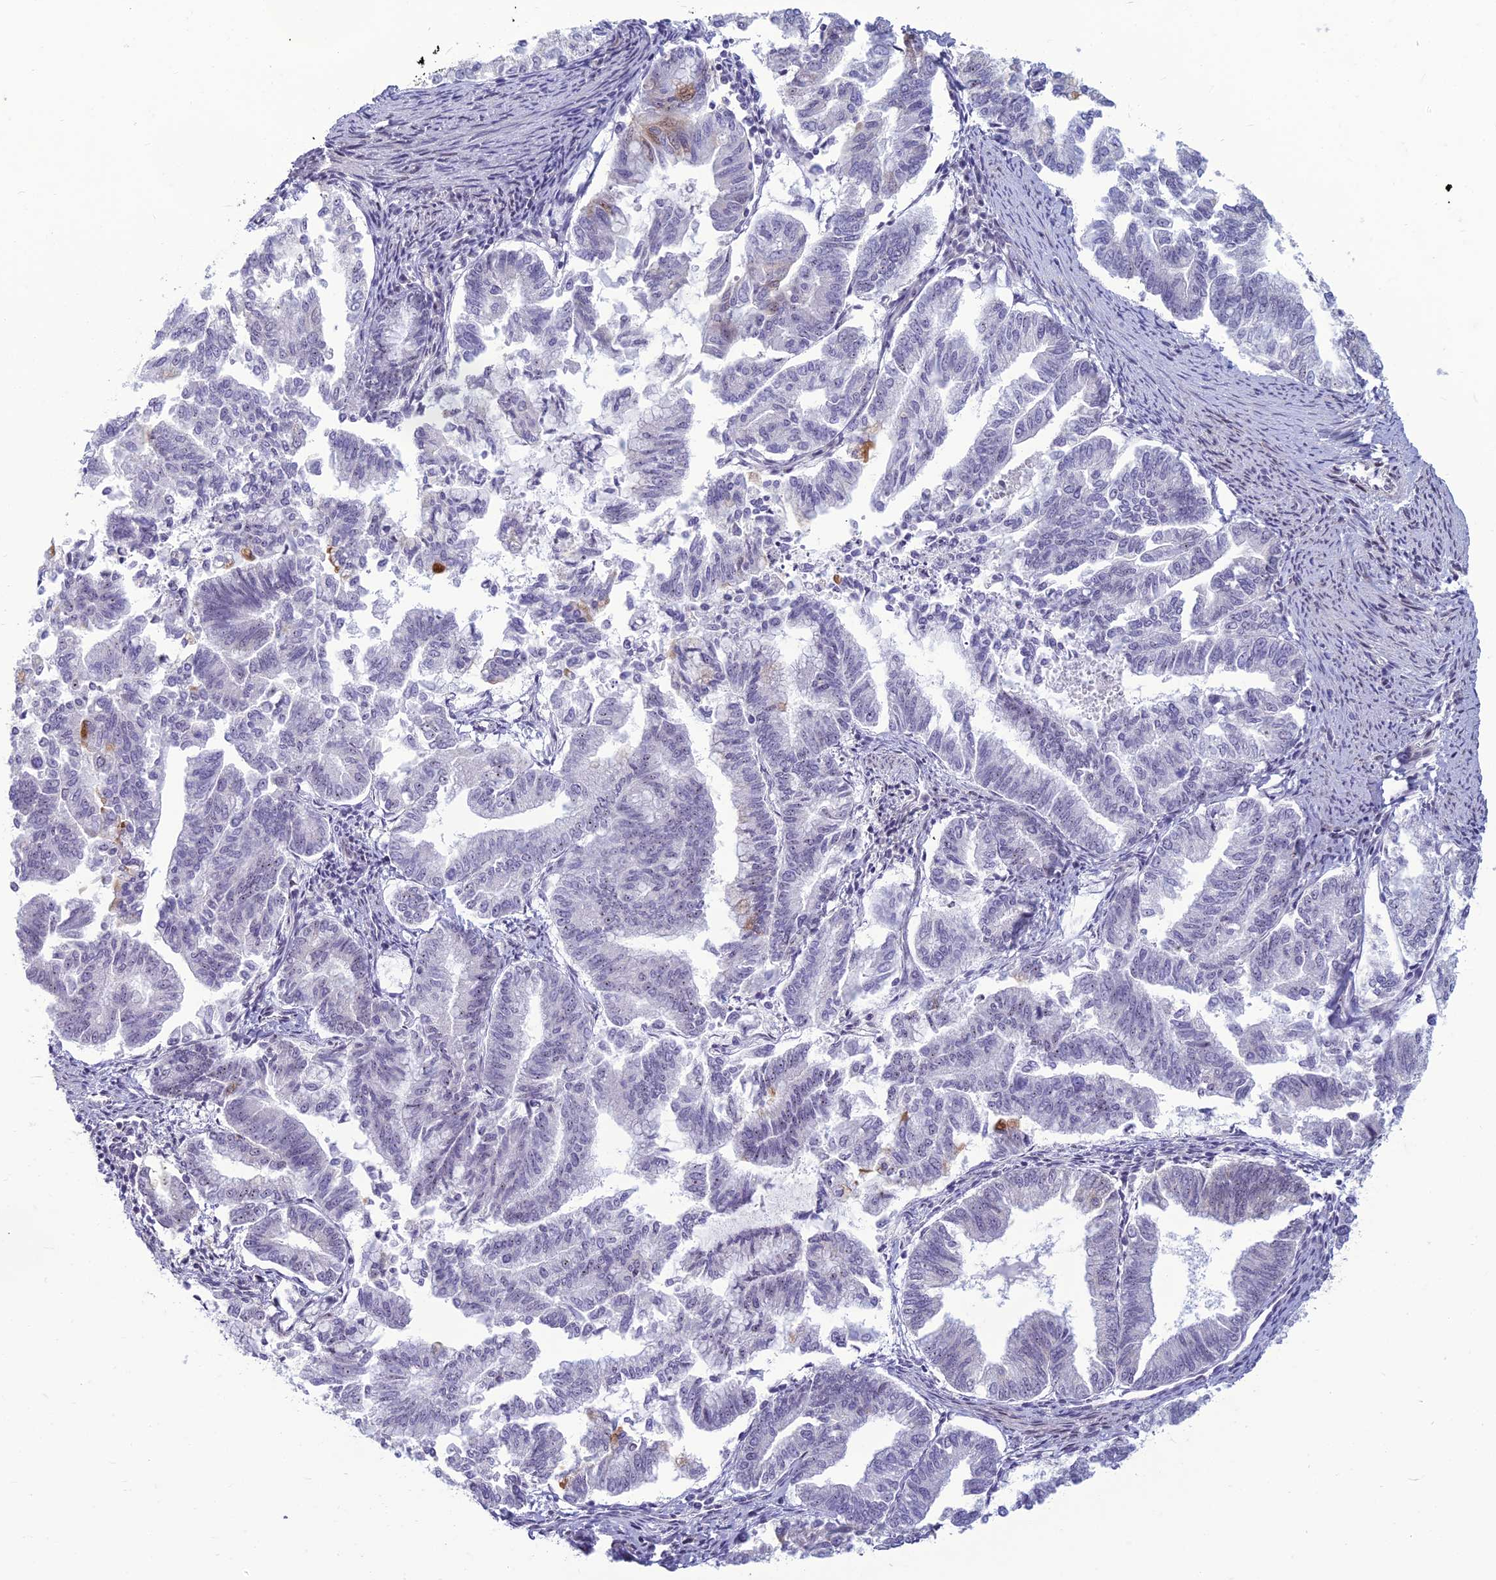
{"staining": {"intensity": "weak", "quantity": "<25%", "location": "nuclear"}, "tissue": "endometrial cancer", "cell_type": "Tumor cells", "image_type": "cancer", "snomed": [{"axis": "morphology", "description": "Adenocarcinoma, NOS"}, {"axis": "topography", "description": "Endometrium"}], "caption": "Immunohistochemistry photomicrograph of neoplastic tissue: endometrial adenocarcinoma stained with DAB displays no significant protein positivity in tumor cells.", "gene": "DTX2", "patient": {"sex": "female", "age": 79}}